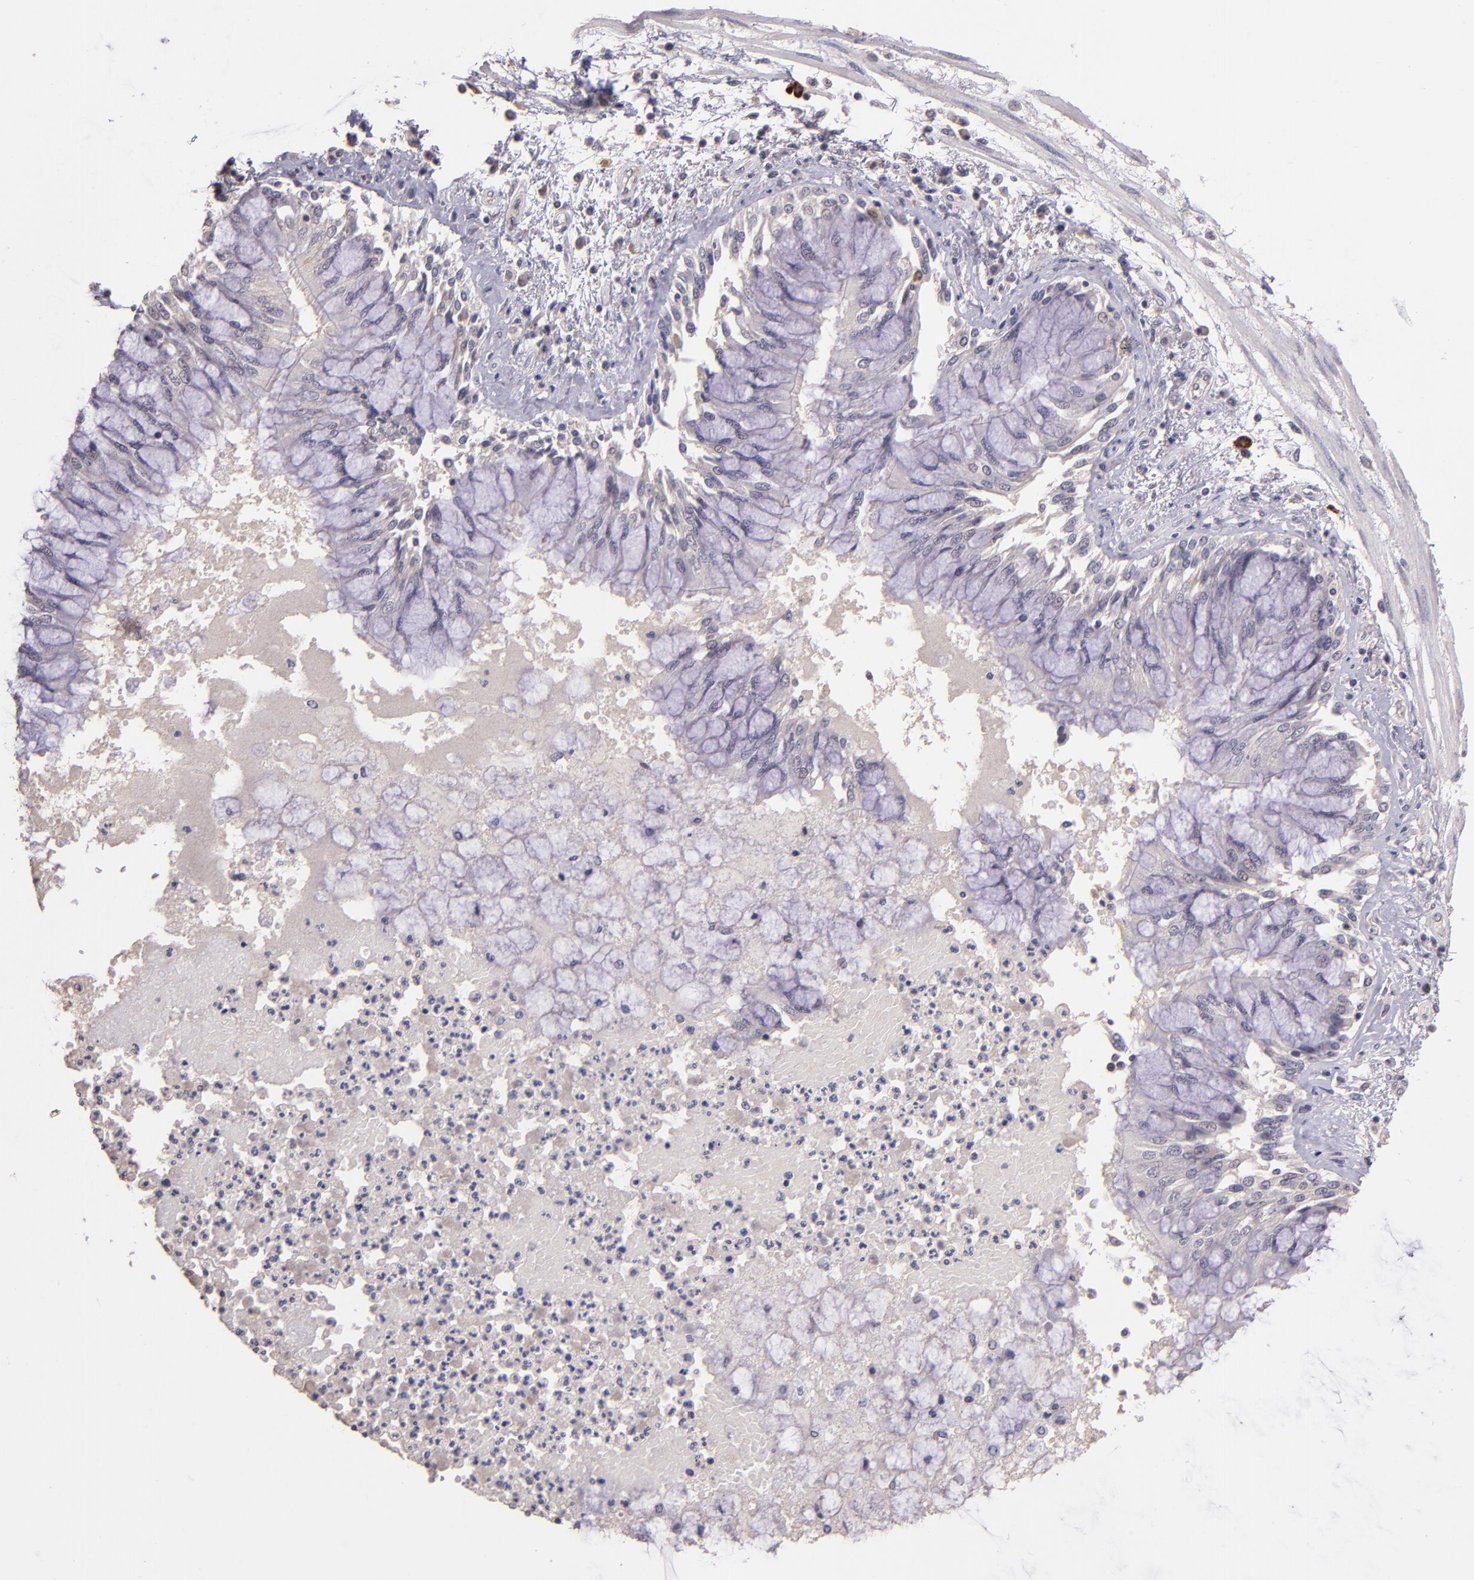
{"staining": {"intensity": "negative", "quantity": "none", "location": "none"}, "tissue": "bronchus", "cell_type": "Respiratory epithelial cells", "image_type": "normal", "snomed": [{"axis": "morphology", "description": "Normal tissue, NOS"}, {"axis": "topography", "description": "Cartilage tissue"}, {"axis": "topography", "description": "Bronchus"}, {"axis": "topography", "description": "Lung"}], "caption": "Immunohistochemical staining of normal human bronchus shows no significant expression in respiratory epithelial cells. The staining was performed using DAB (3,3'-diaminobenzidine) to visualize the protein expression in brown, while the nuclei were stained in blue with hematoxylin (Magnification: 20x).", "gene": "TAF7L", "patient": {"sex": "female", "age": 49}}